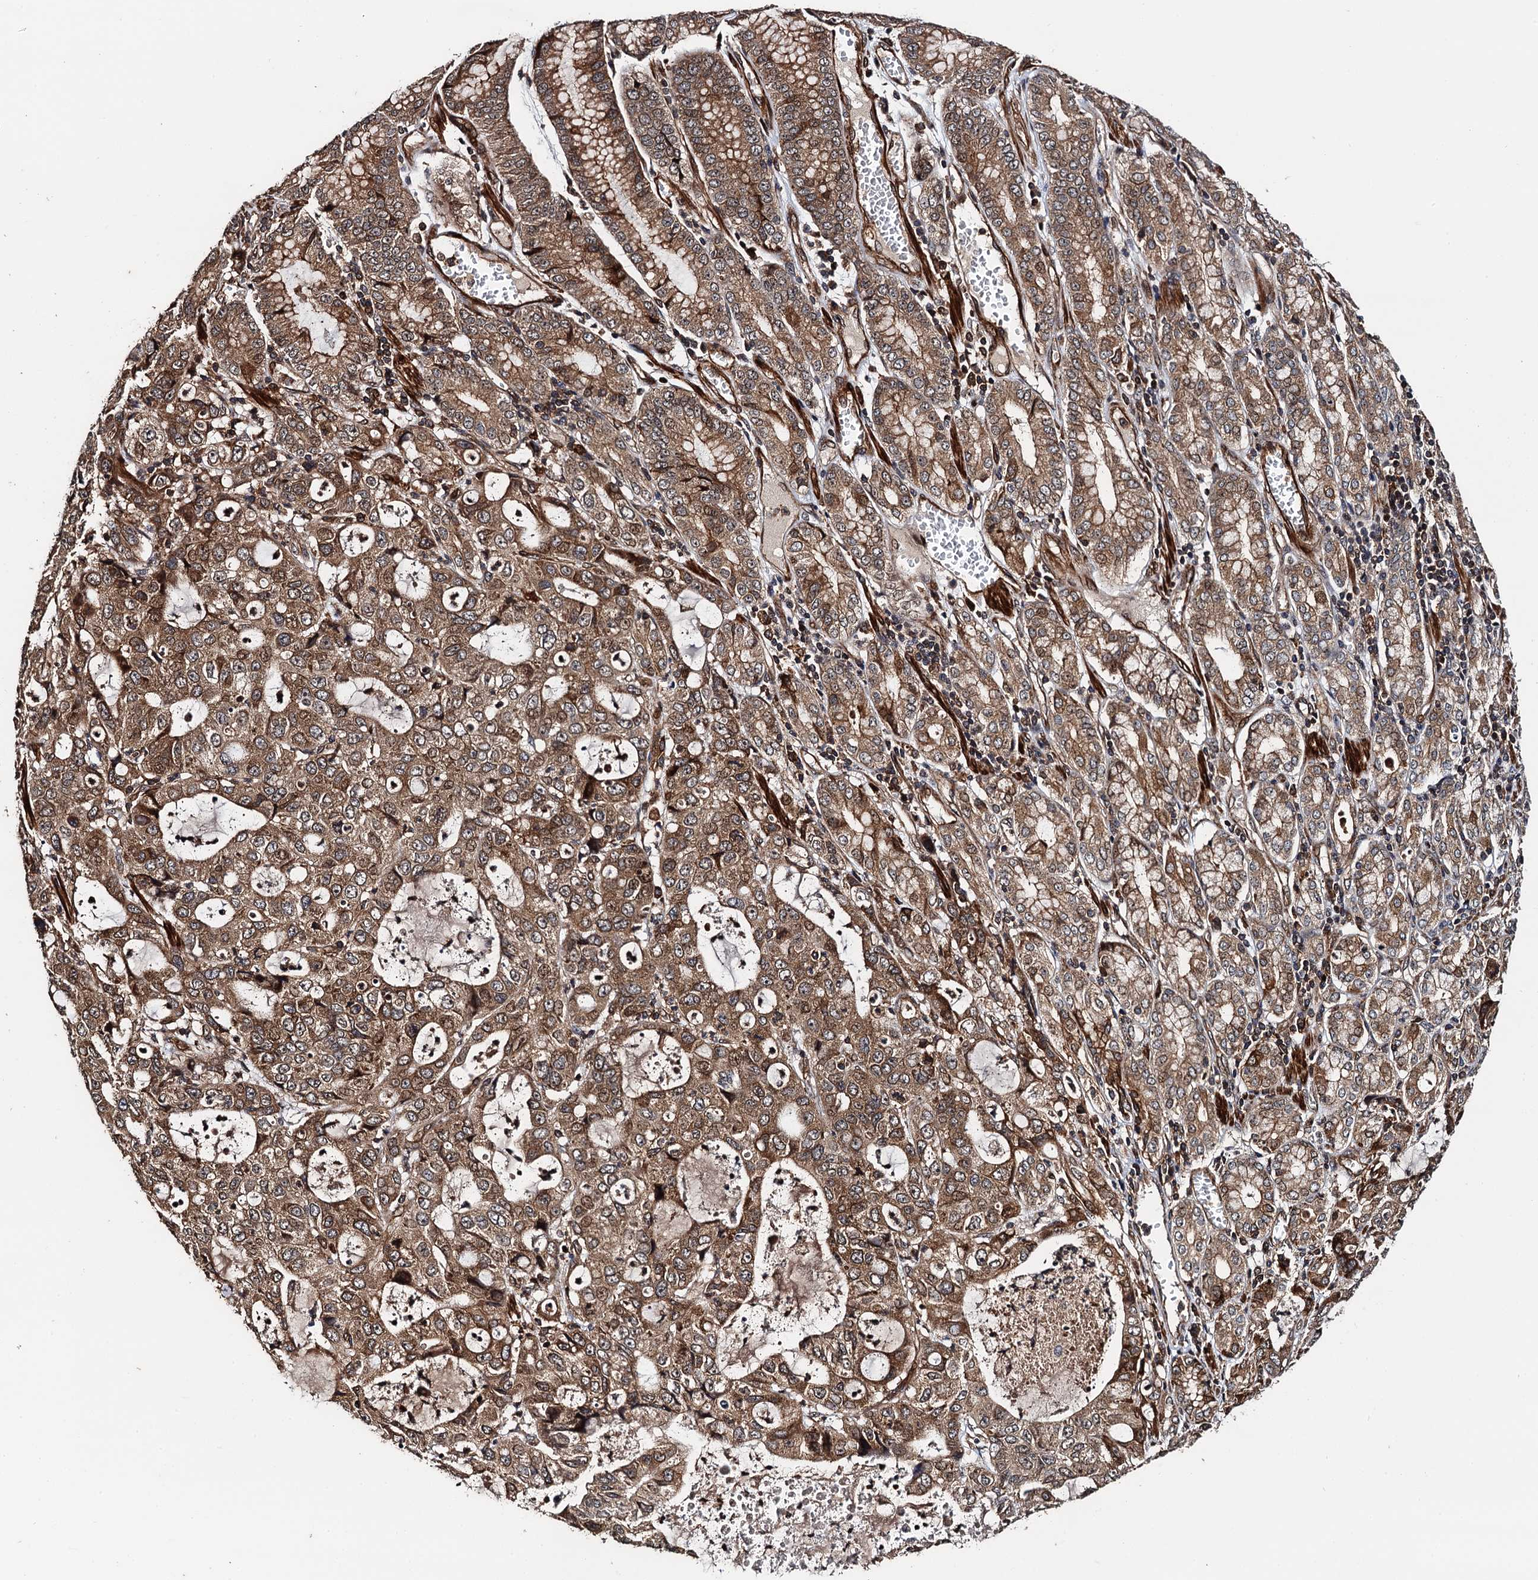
{"staining": {"intensity": "moderate", "quantity": ">75%", "location": "cytoplasmic/membranous"}, "tissue": "stomach cancer", "cell_type": "Tumor cells", "image_type": "cancer", "snomed": [{"axis": "morphology", "description": "Adenocarcinoma, NOS"}, {"axis": "topography", "description": "Stomach, upper"}], "caption": "This photomicrograph shows immunohistochemistry (IHC) staining of human stomach cancer (adenocarcinoma), with medium moderate cytoplasmic/membranous positivity in approximately >75% of tumor cells.", "gene": "BORA", "patient": {"sex": "female", "age": 52}}